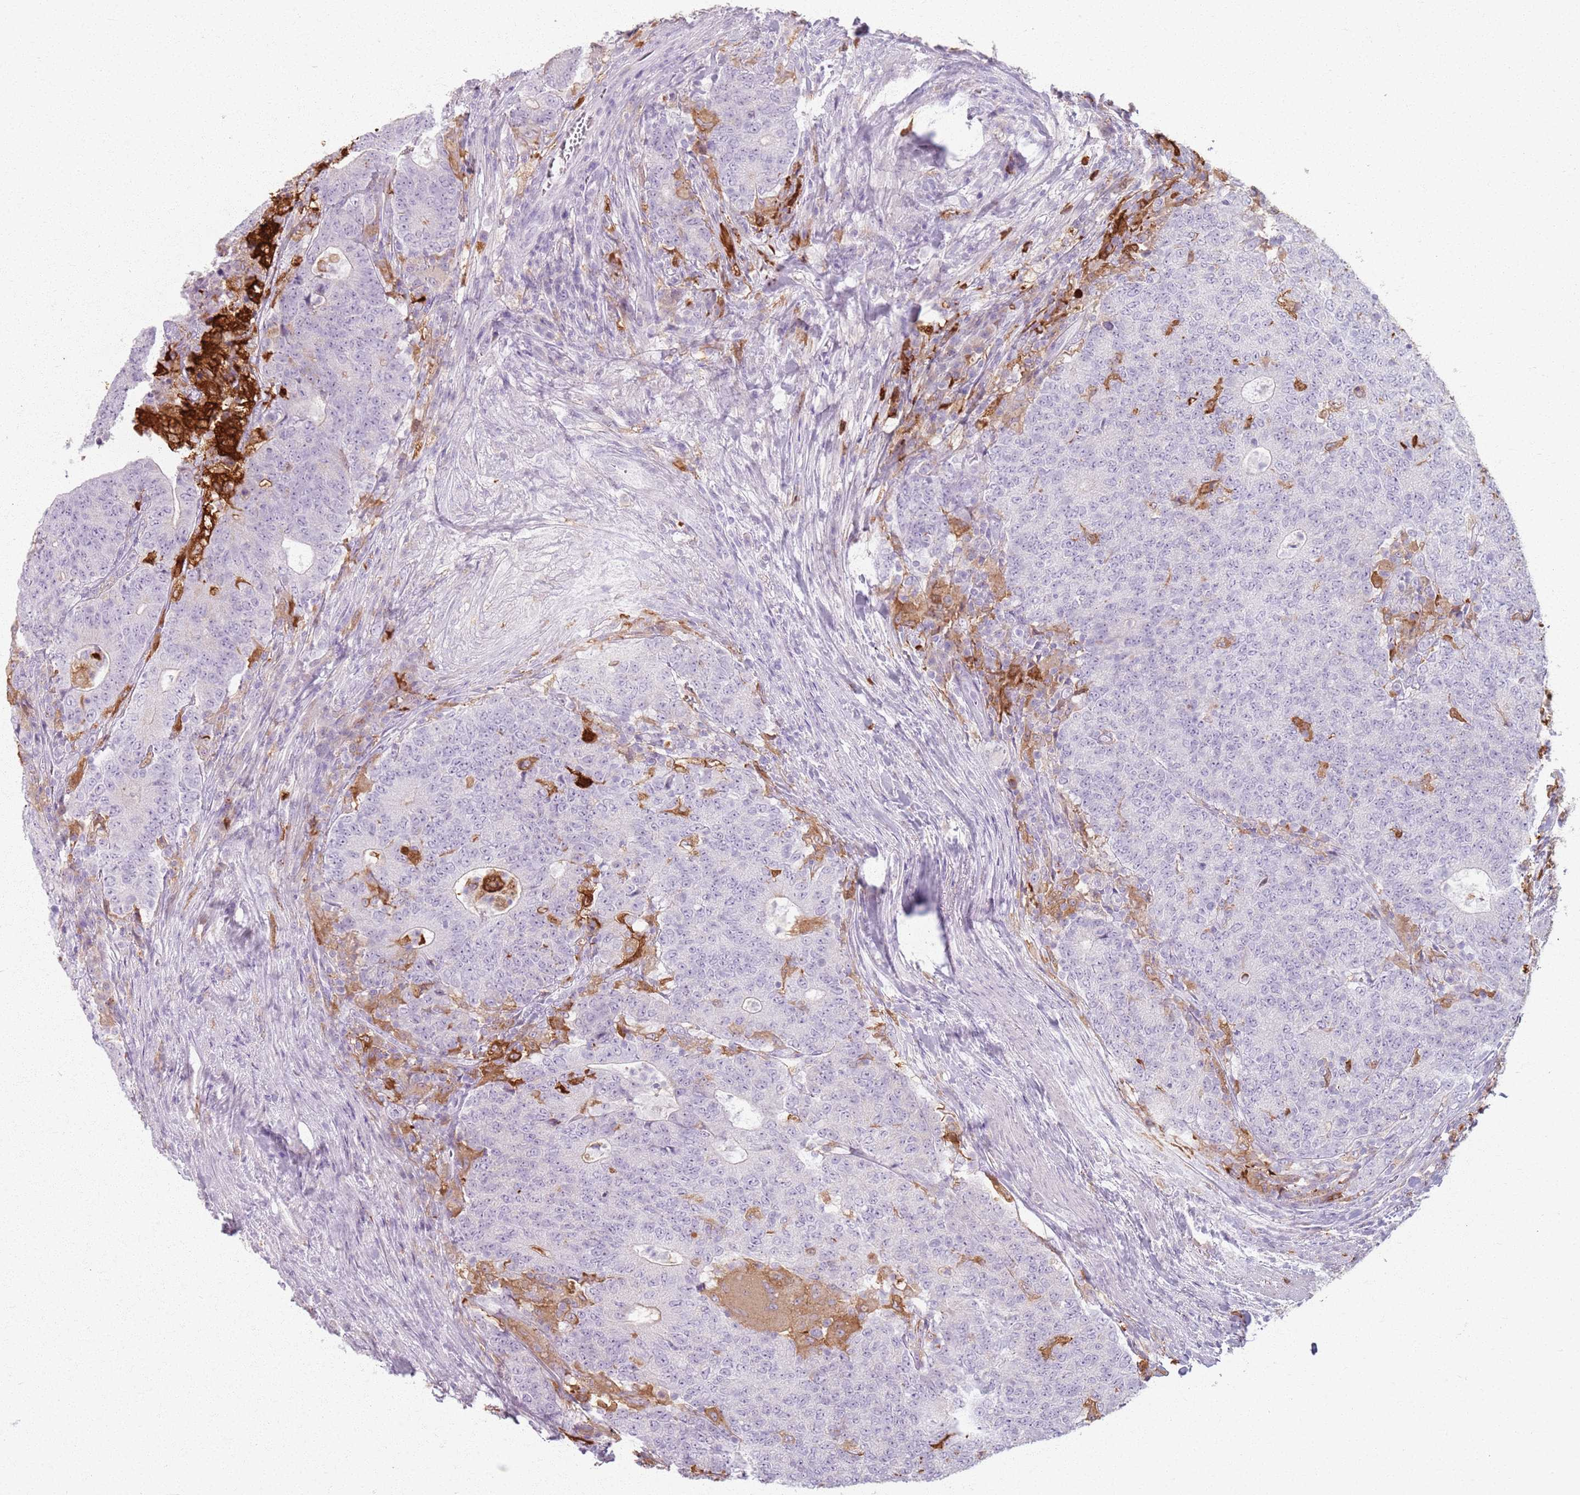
{"staining": {"intensity": "negative", "quantity": "none", "location": "none"}, "tissue": "colorectal cancer", "cell_type": "Tumor cells", "image_type": "cancer", "snomed": [{"axis": "morphology", "description": "Adenocarcinoma, NOS"}, {"axis": "topography", "description": "Colon"}], "caption": "Protein analysis of adenocarcinoma (colorectal) reveals no significant staining in tumor cells.", "gene": "GDPGP1", "patient": {"sex": "female", "age": 75}}